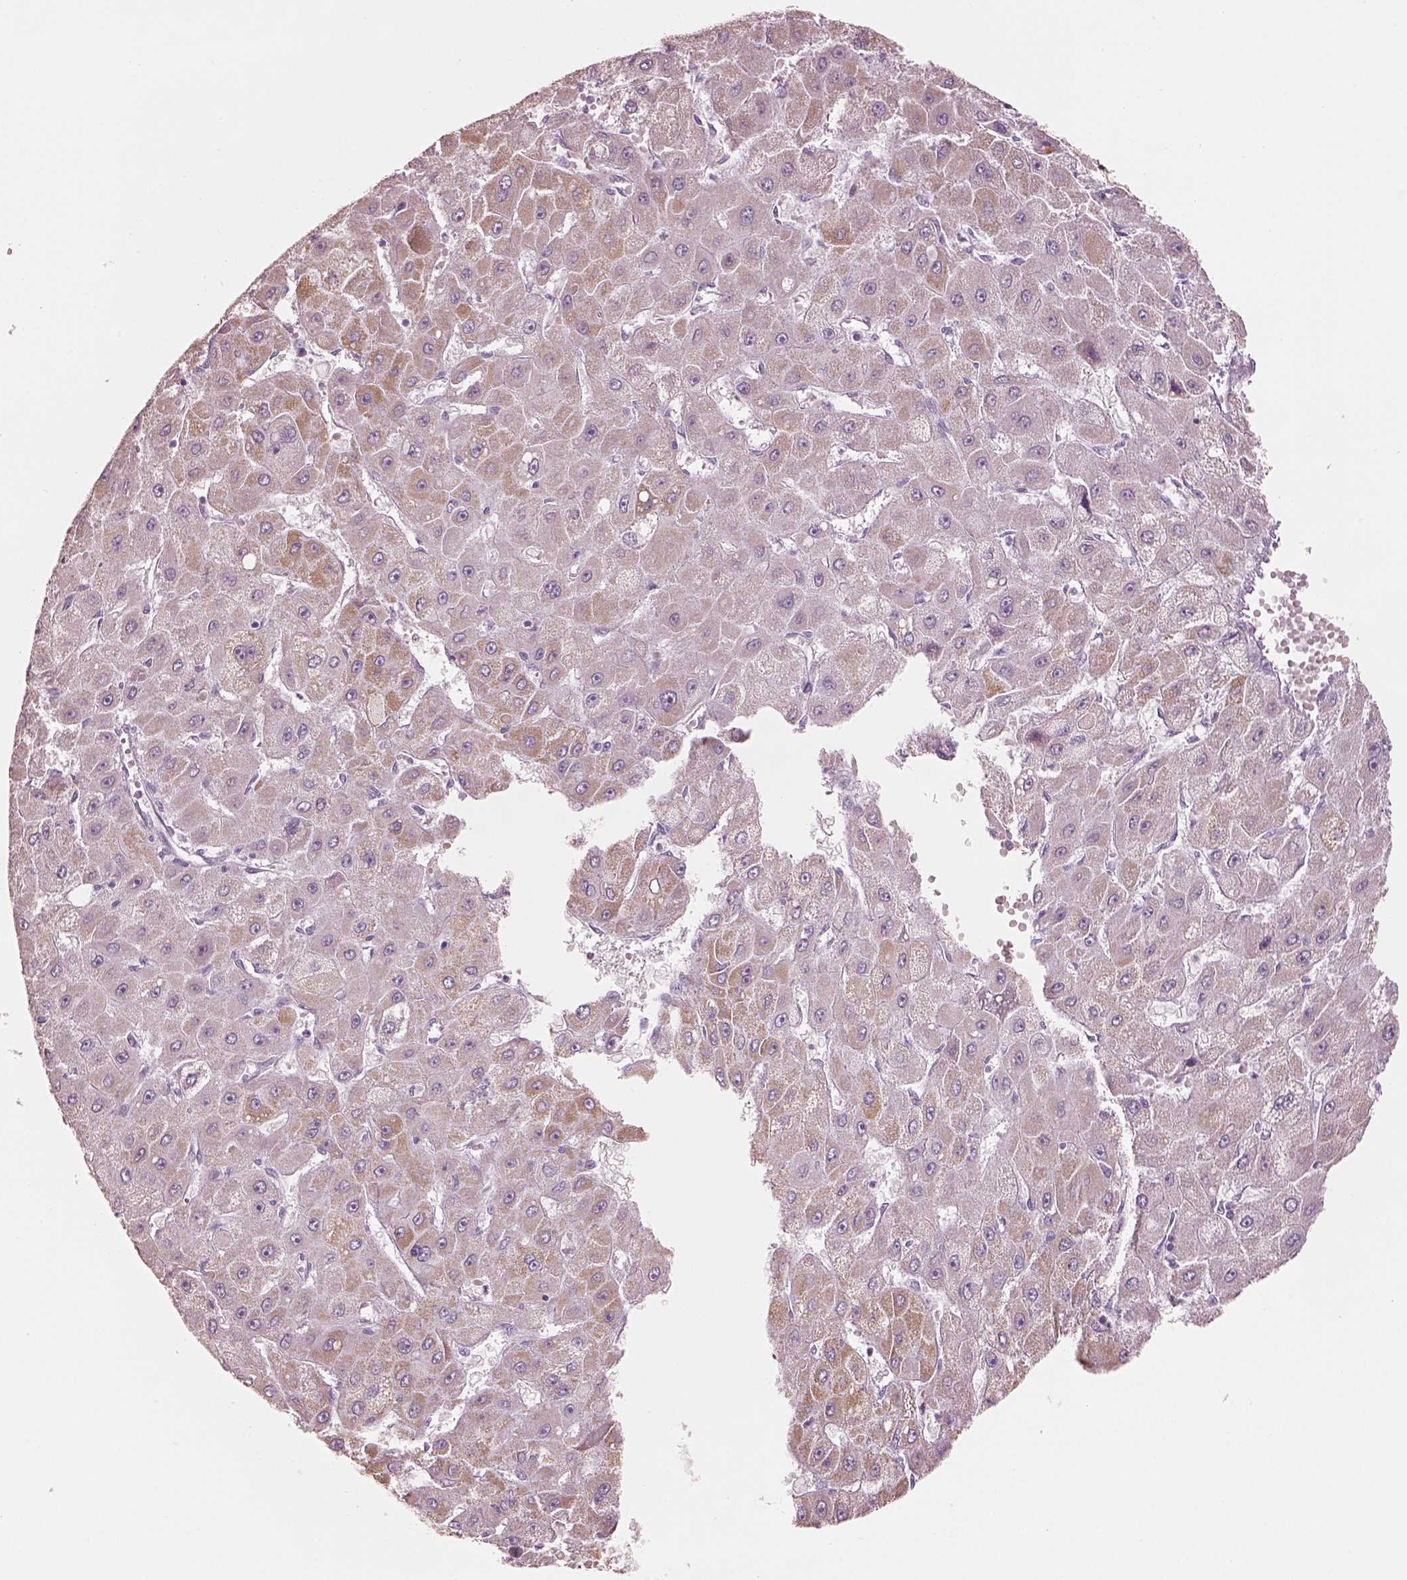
{"staining": {"intensity": "moderate", "quantity": ">75%", "location": "cytoplasmic/membranous"}, "tissue": "liver cancer", "cell_type": "Tumor cells", "image_type": "cancer", "snomed": [{"axis": "morphology", "description": "Carcinoma, Hepatocellular, NOS"}, {"axis": "topography", "description": "Liver"}], "caption": "Moderate cytoplasmic/membranous protein staining is appreciated in approximately >75% of tumor cells in liver cancer.", "gene": "ELSPBP1", "patient": {"sex": "female", "age": 25}}